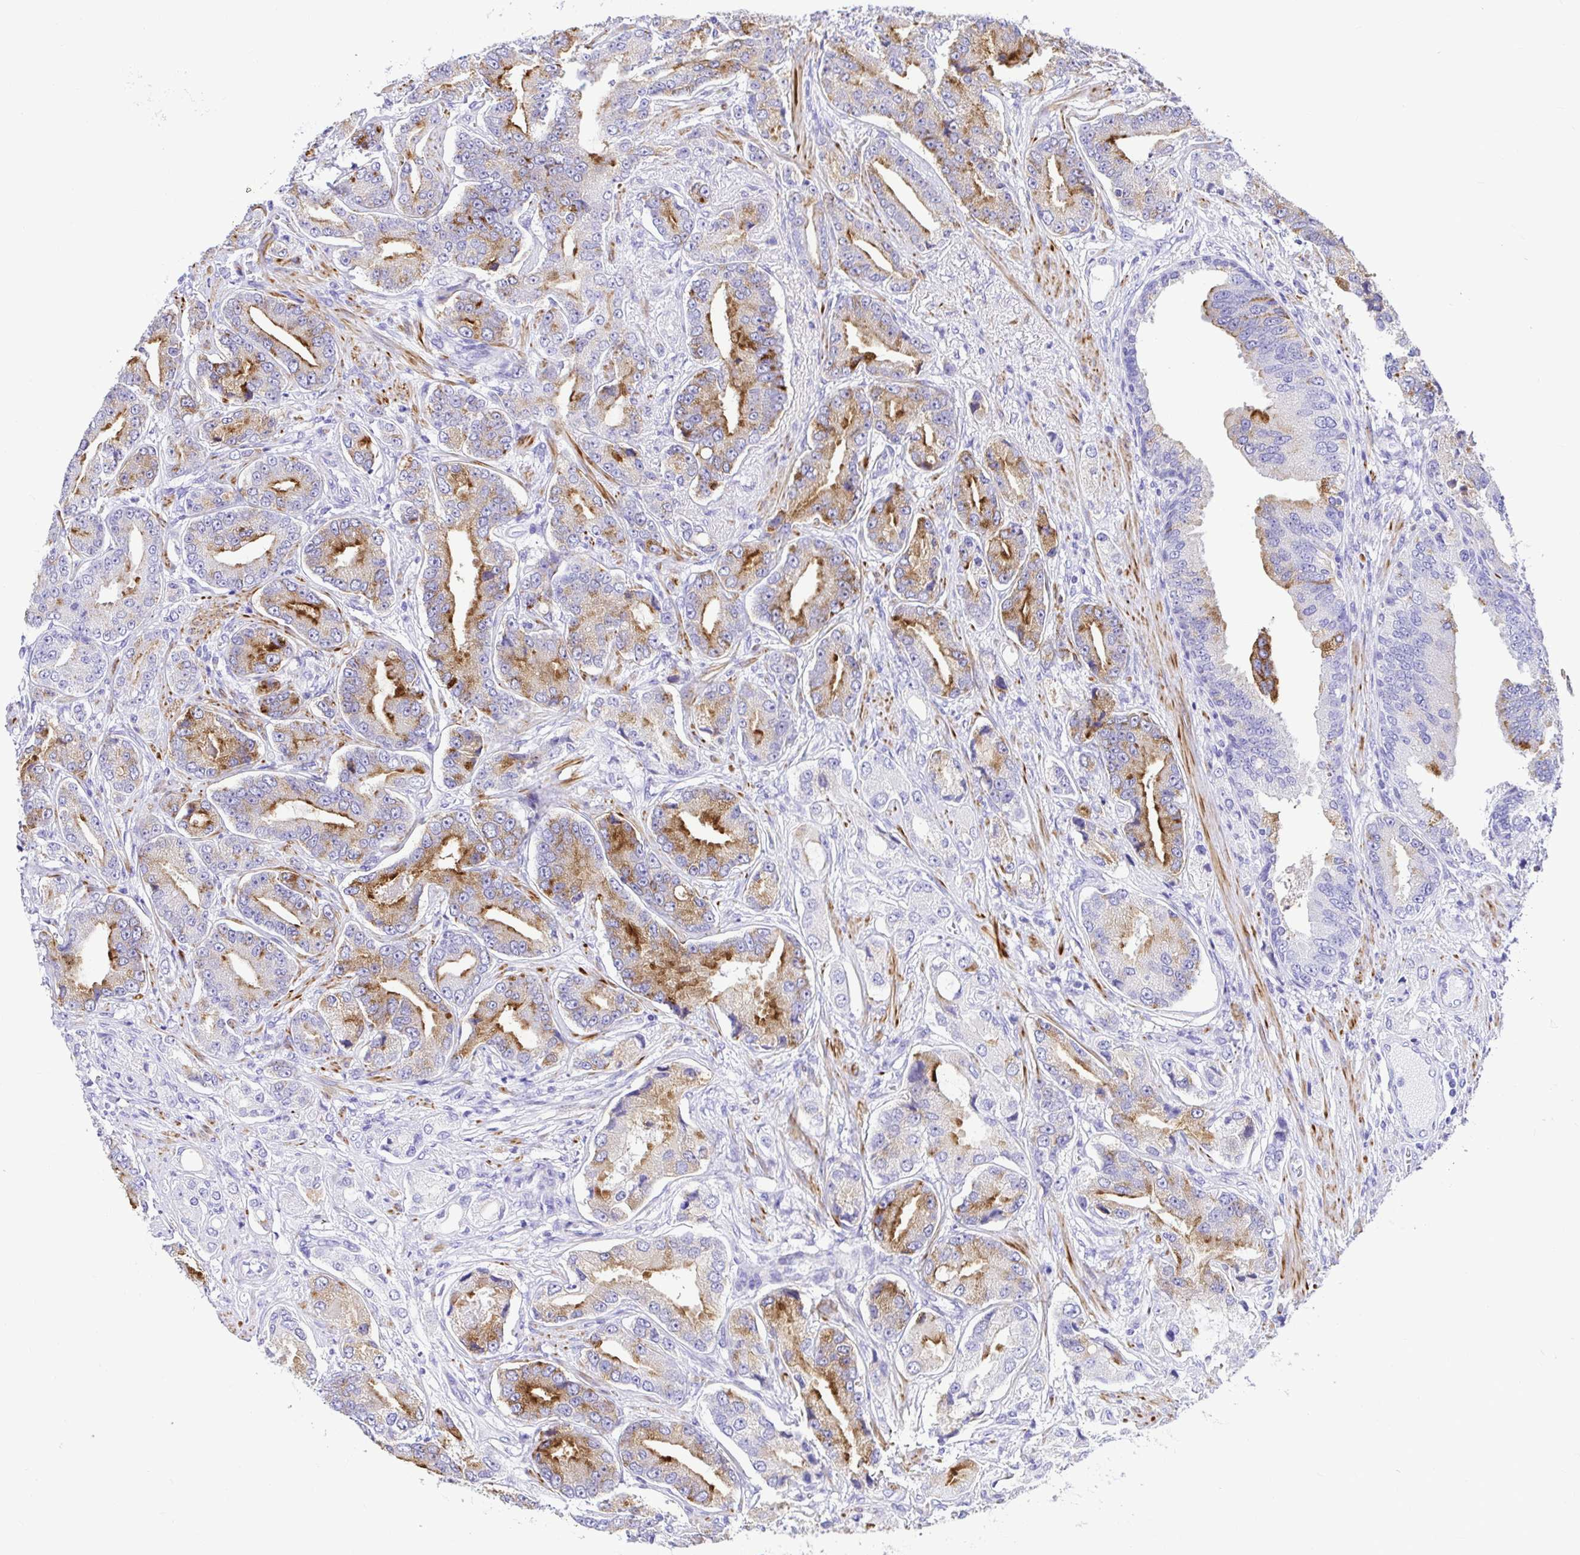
{"staining": {"intensity": "moderate", "quantity": "25%-75%", "location": "cytoplasmic/membranous"}, "tissue": "prostate cancer", "cell_type": "Tumor cells", "image_type": "cancer", "snomed": [{"axis": "morphology", "description": "Adenocarcinoma, High grade"}, {"axis": "topography", "description": "Prostate and seminal vesicle, NOS"}], "caption": "A brown stain labels moderate cytoplasmic/membranous positivity of a protein in human high-grade adenocarcinoma (prostate) tumor cells.", "gene": "BACE2", "patient": {"sex": "male", "age": 61}}